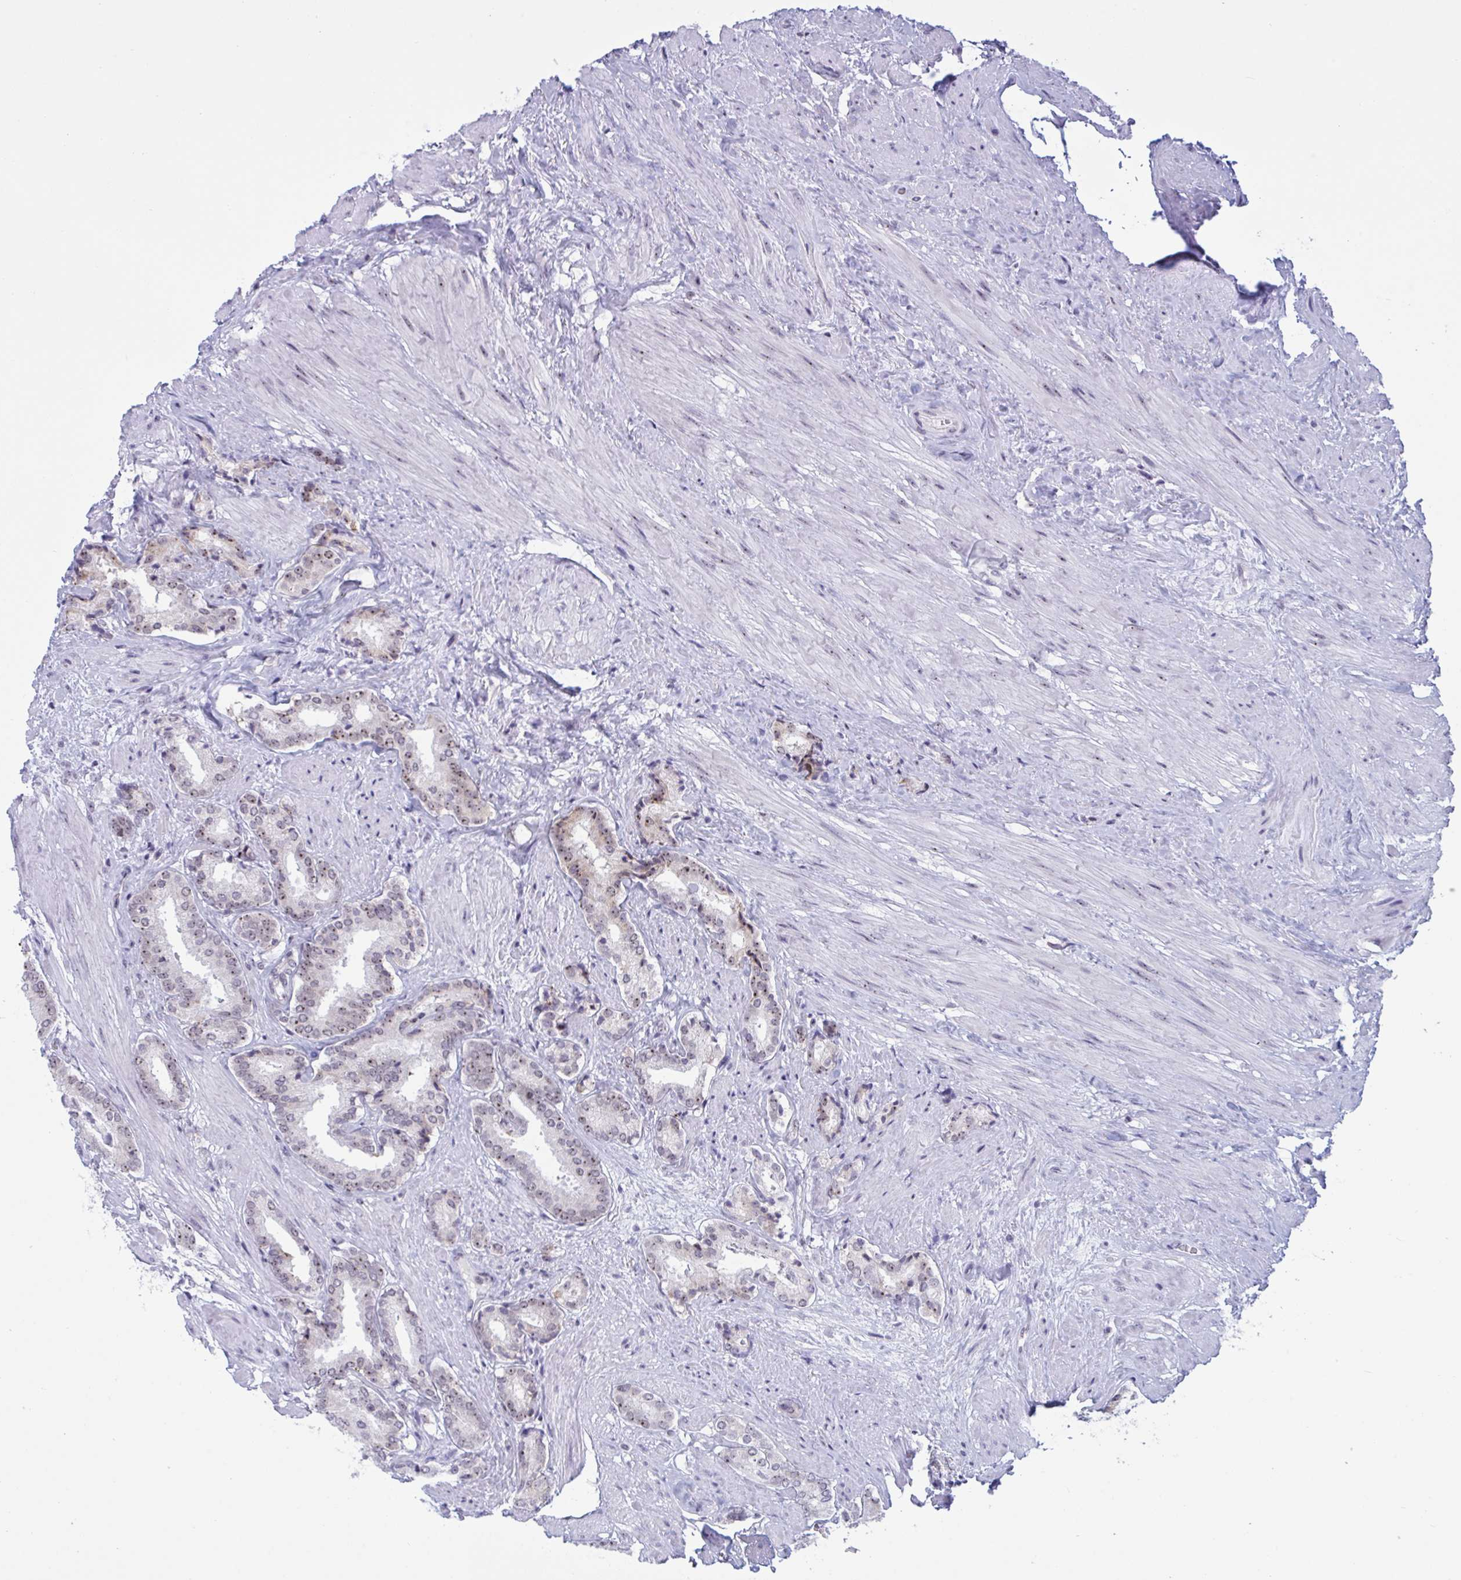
{"staining": {"intensity": "weak", "quantity": ">75%", "location": "nuclear"}, "tissue": "prostate cancer", "cell_type": "Tumor cells", "image_type": "cancer", "snomed": [{"axis": "morphology", "description": "Adenocarcinoma, High grade"}, {"axis": "topography", "description": "Prostate"}], "caption": "A low amount of weak nuclear positivity is seen in approximately >75% of tumor cells in adenocarcinoma (high-grade) (prostate) tissue.", "gene": "TGM6", "patient": {"sex": "male", "age": 56}}